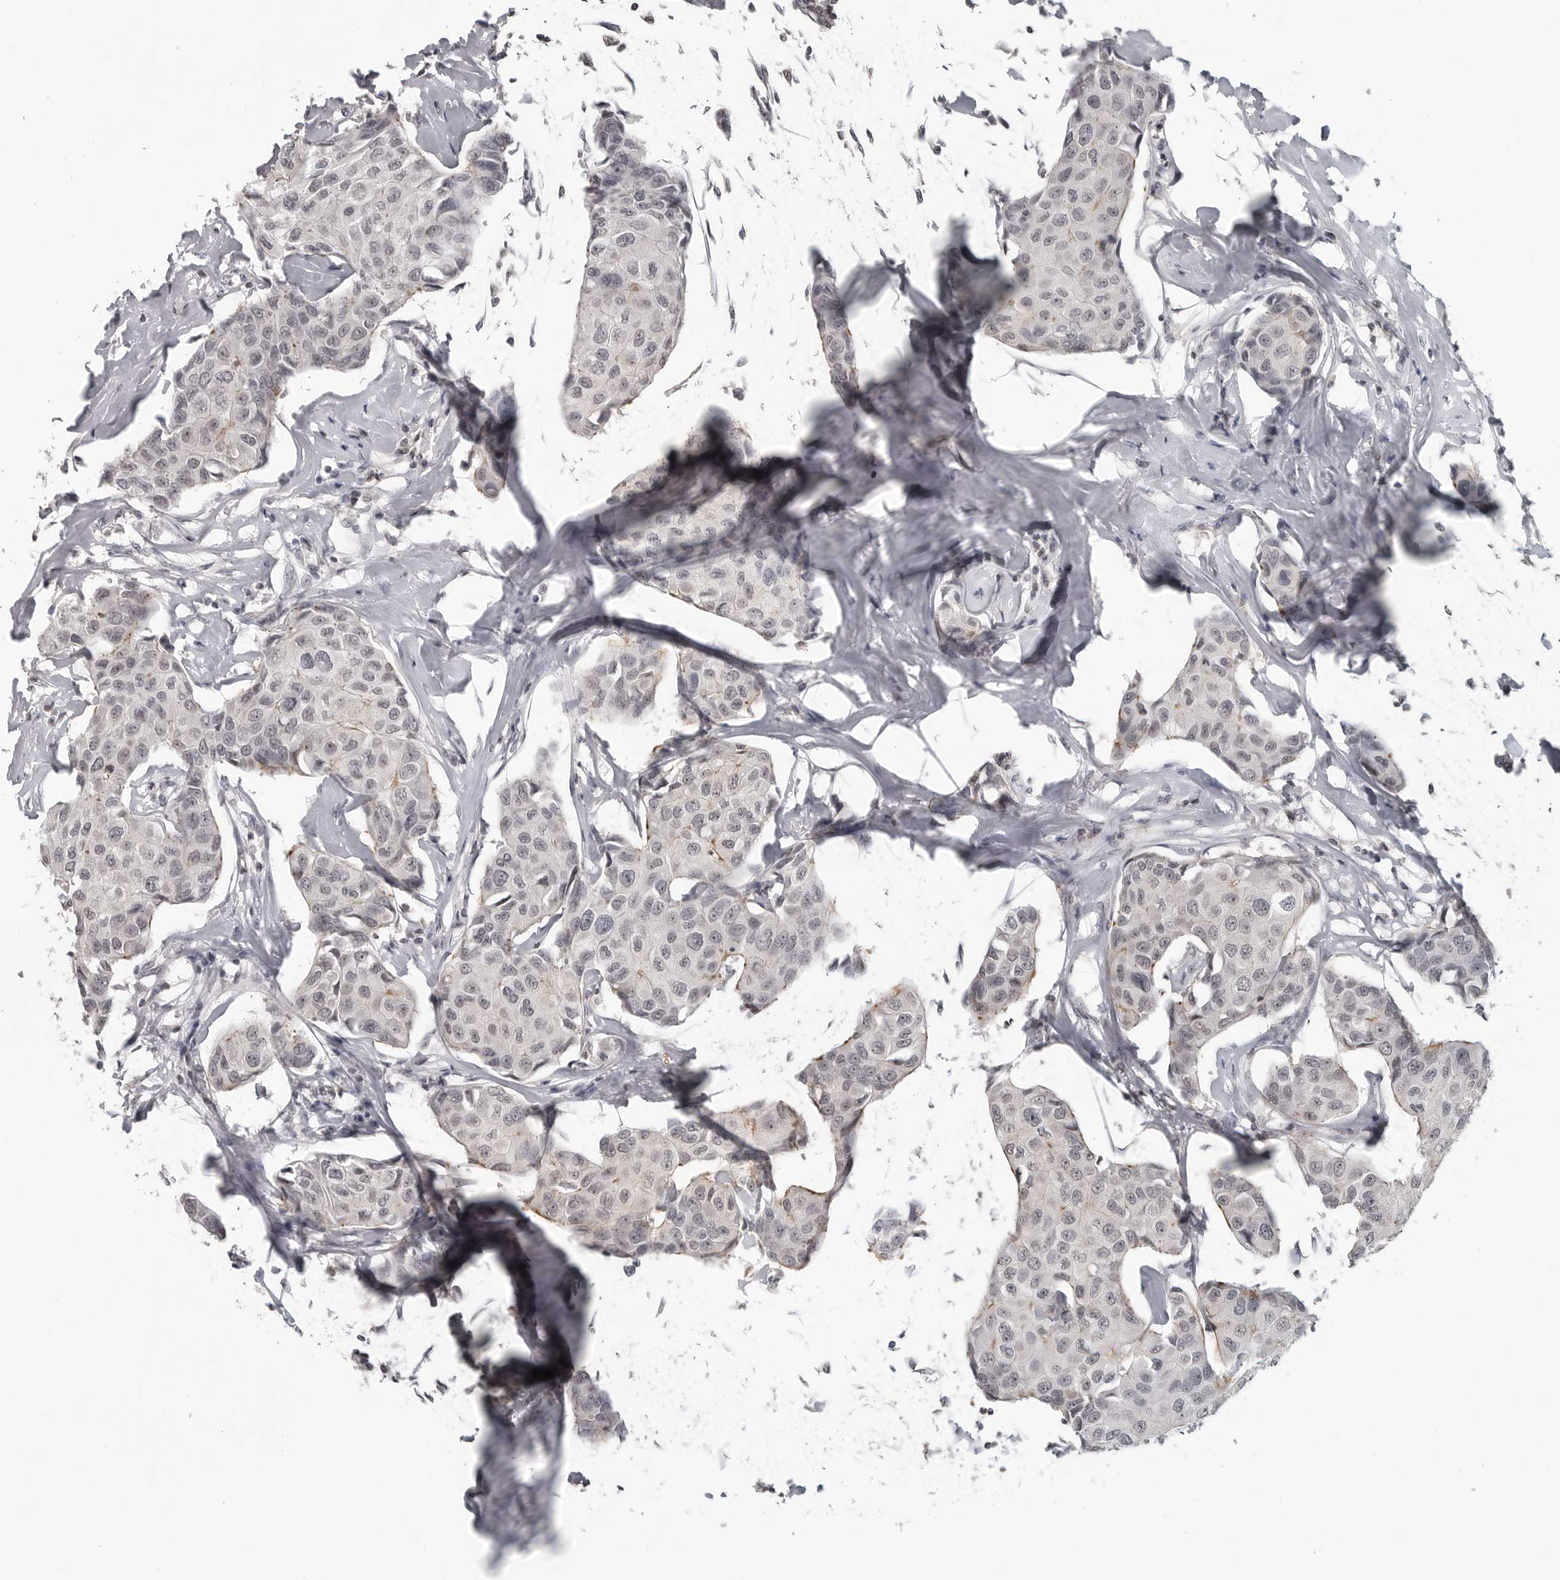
{"staining": {"intensity": "negative", "quantity": "none", "location": "none"}, "tissue": "breast cancer", "cell_type": "Tumor cells", "image_type": "cancer", "snomed": [{"axis": "morphology", "description": "Duct carcinoma"}, {"axis": "topography", "description": "Breast"}], "caption": "Immunohistochemistry micrograph of neoplastic tissue: human infiltrating ductal carcinoma (breast) stained with DAB shows no significant protein expression in tumor cells.", "gene": "DDX54", "patient": {"sex": "female", "age": 80}}